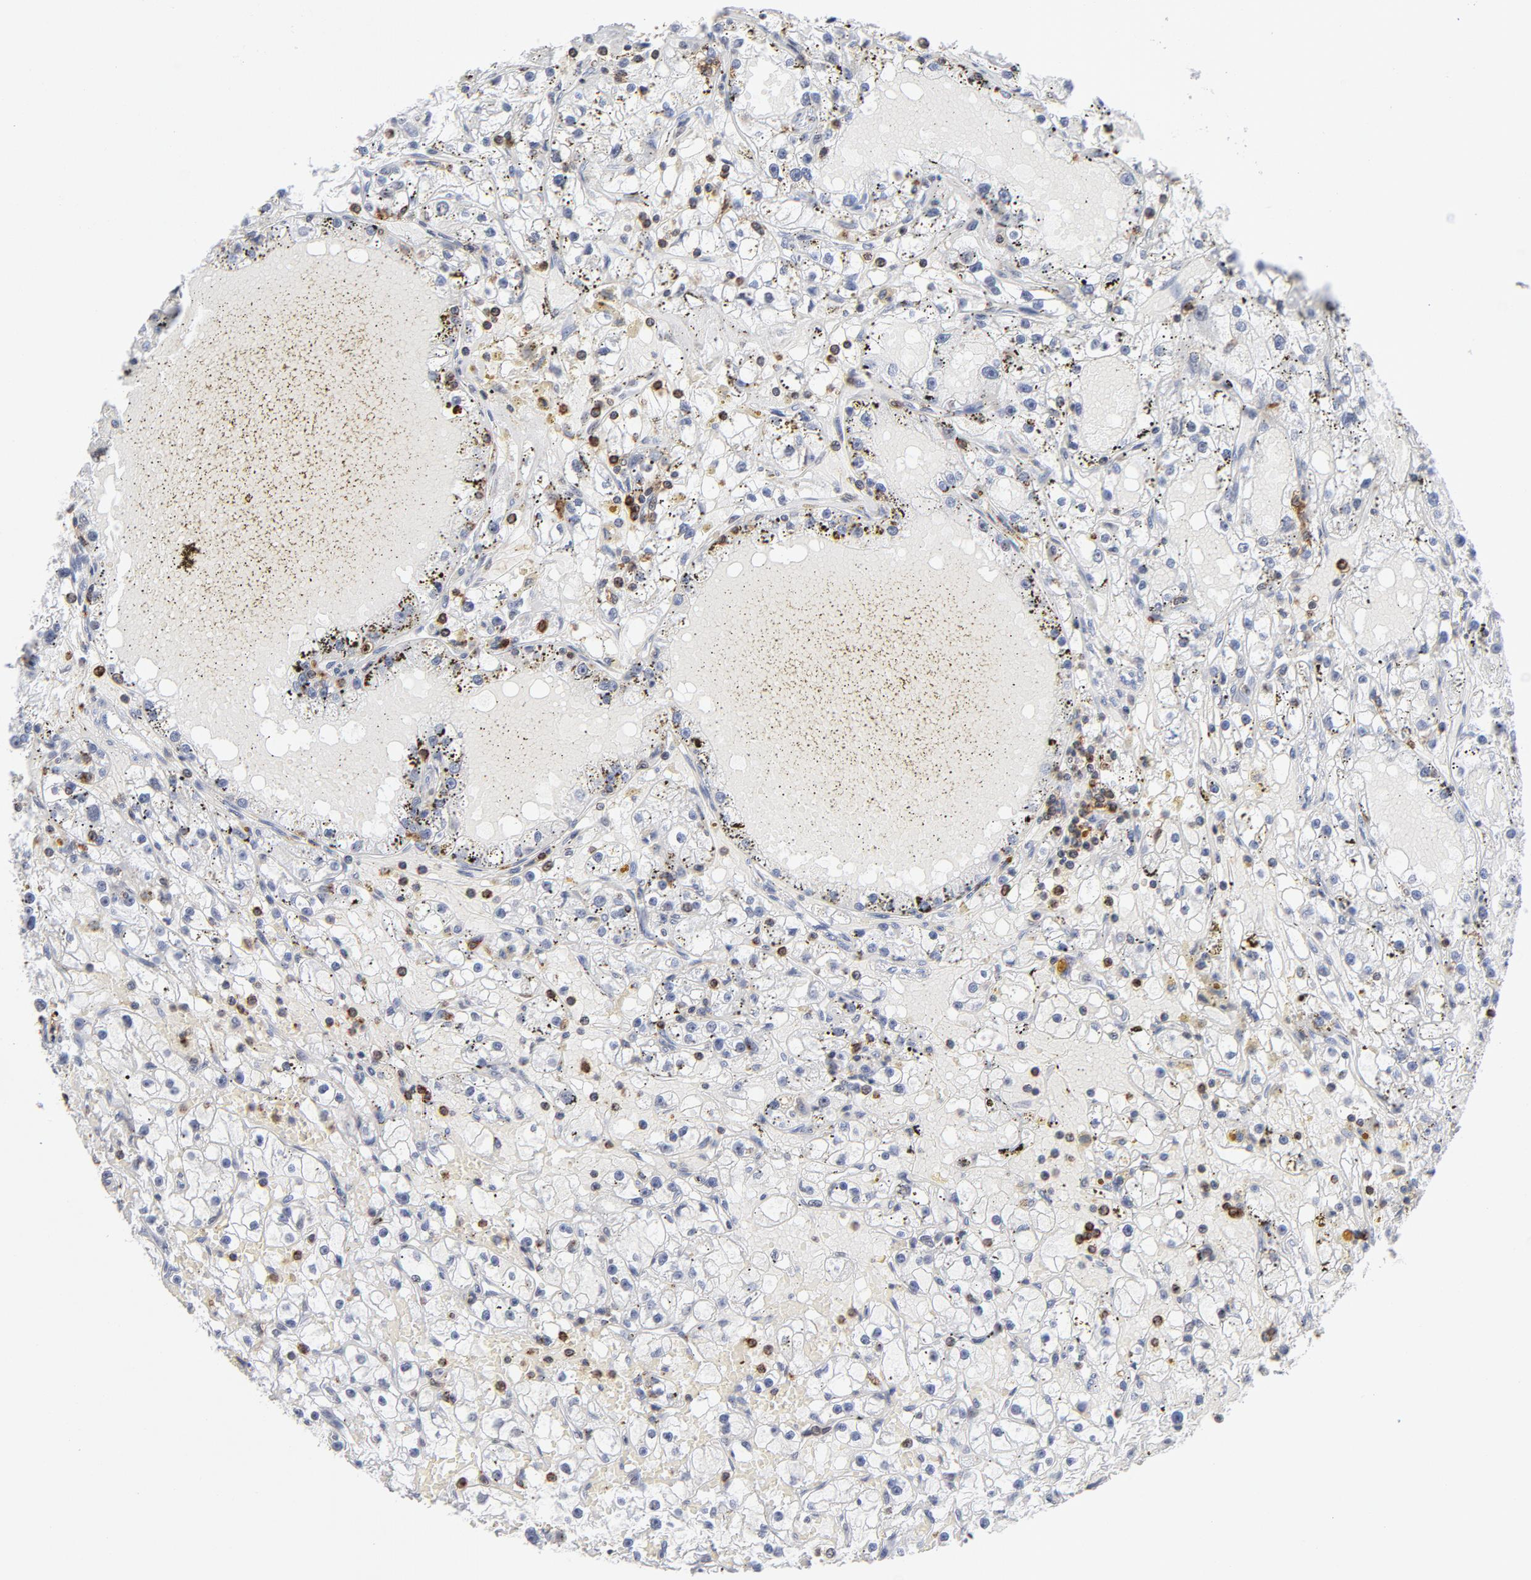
{"staining": {"intensity": "negative", "quantity": "none", "location": "none"}, "tissue": "renal cancer", "cell_type": "Tumor cells", "image_type": "cancer", "snomed": [{"axis": "morphology", "description": "Adenocarcinoma, NOS"}, {"axis": "topography", "description": "Kidney"}], "caption": "Protein analysis of adenocarcinoma (renal) shows no significant expression in tumor cells.", "gene": "CD2", "patient": {"sex": "male", "age": 56}}